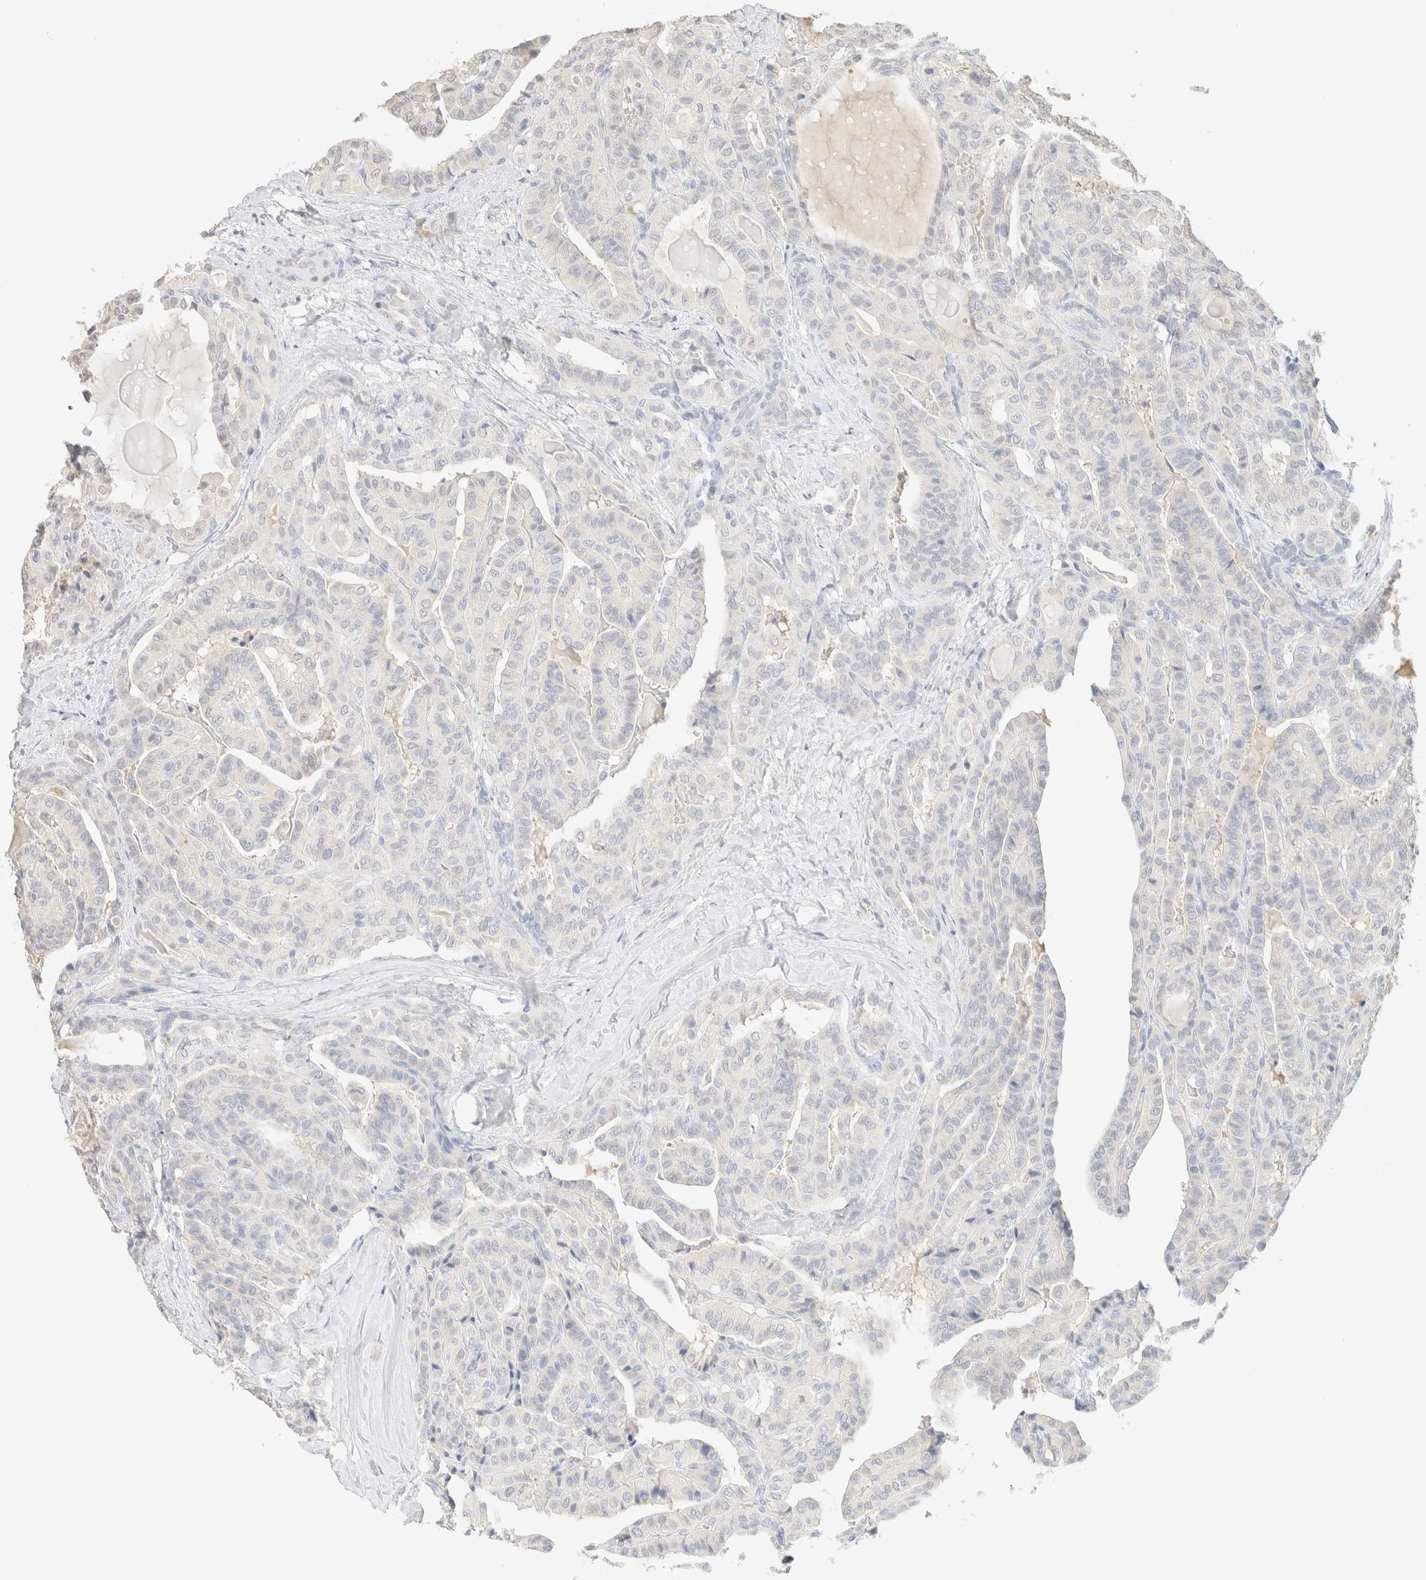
{"staining": {"intensity": "negative", "quantity": "none", "location": "none"}, "tissue": "thyroid cancer", "cell_type": "Tumor cells", "image_type": "cancer", "snomed": [{"axis": "morphology", "description": "Papillary adenocarcinoma, NOS"}, {"axis": "topography", "description": "Thyroid gland"}], "caption": "Thyroid cancer (papillary adenocarcinoma) was stained to show a protein in brown. There is no significant staining in tumor cells. The staining is performed using DAB (3,3'-diaminobenzidine) brown chromogen with nuclei counter-stained in using hematoxylin.", "gene": "CPA1", "patient": {"sex": "male", "age": 77}}